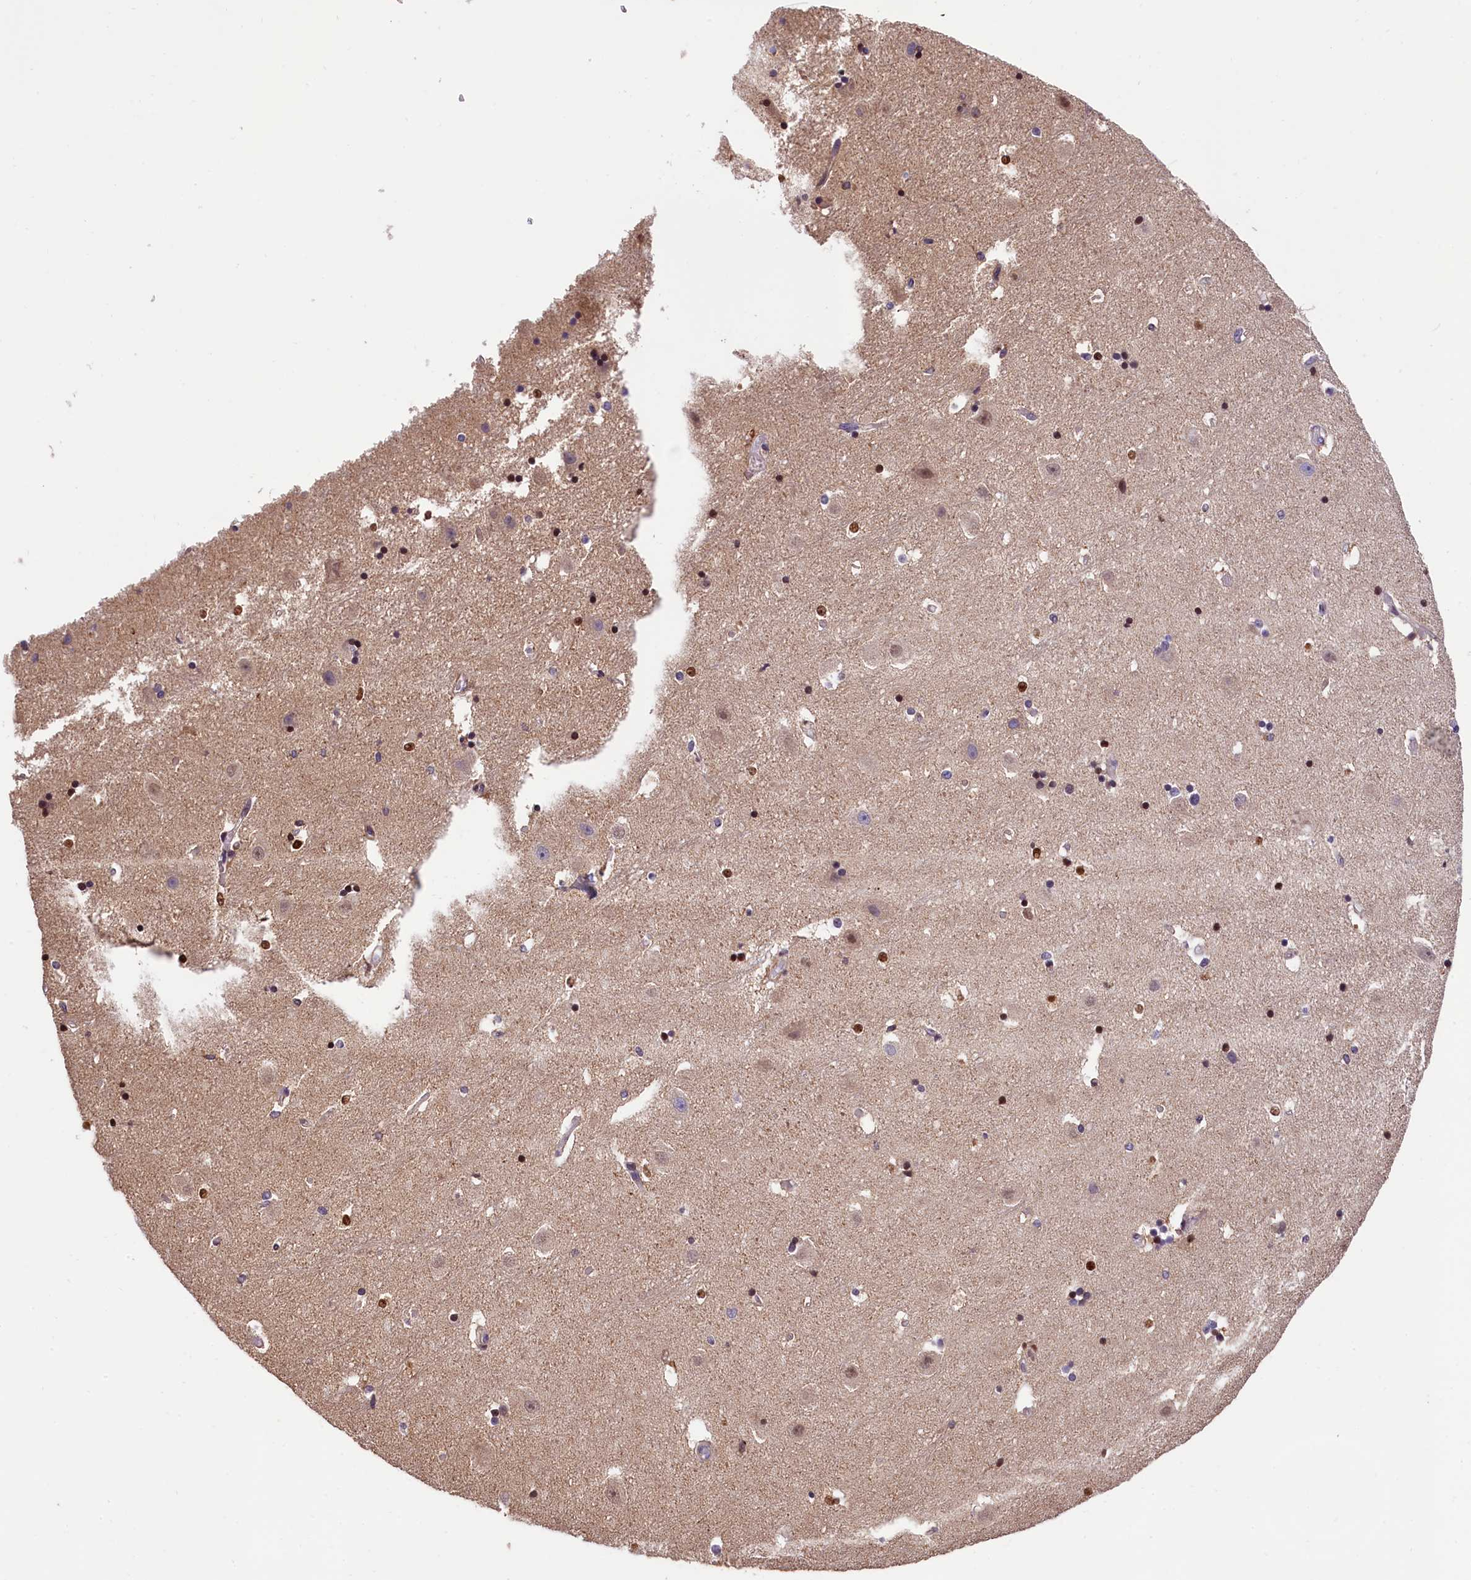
{"staining": {"intensity": "moderate", "quantity": "<25%", "location": "nuclear"}, "tissue": "hippocampus", "cell_type": "Glial cells", "image_type": "normal", "snomed": [{"axis": "morphology", "description": "Normal tissue, NOS"}, {"axis": "topography", "description": "Hippocampus"}], "caption": "High-power microscopy captured an IHC photomicrograph of benign hippocampus, revealing moderate nuclear positivity in about <25% of glial cells.", "gene": "ZNF2", "patient": {"sex": "female", "age": 52}}